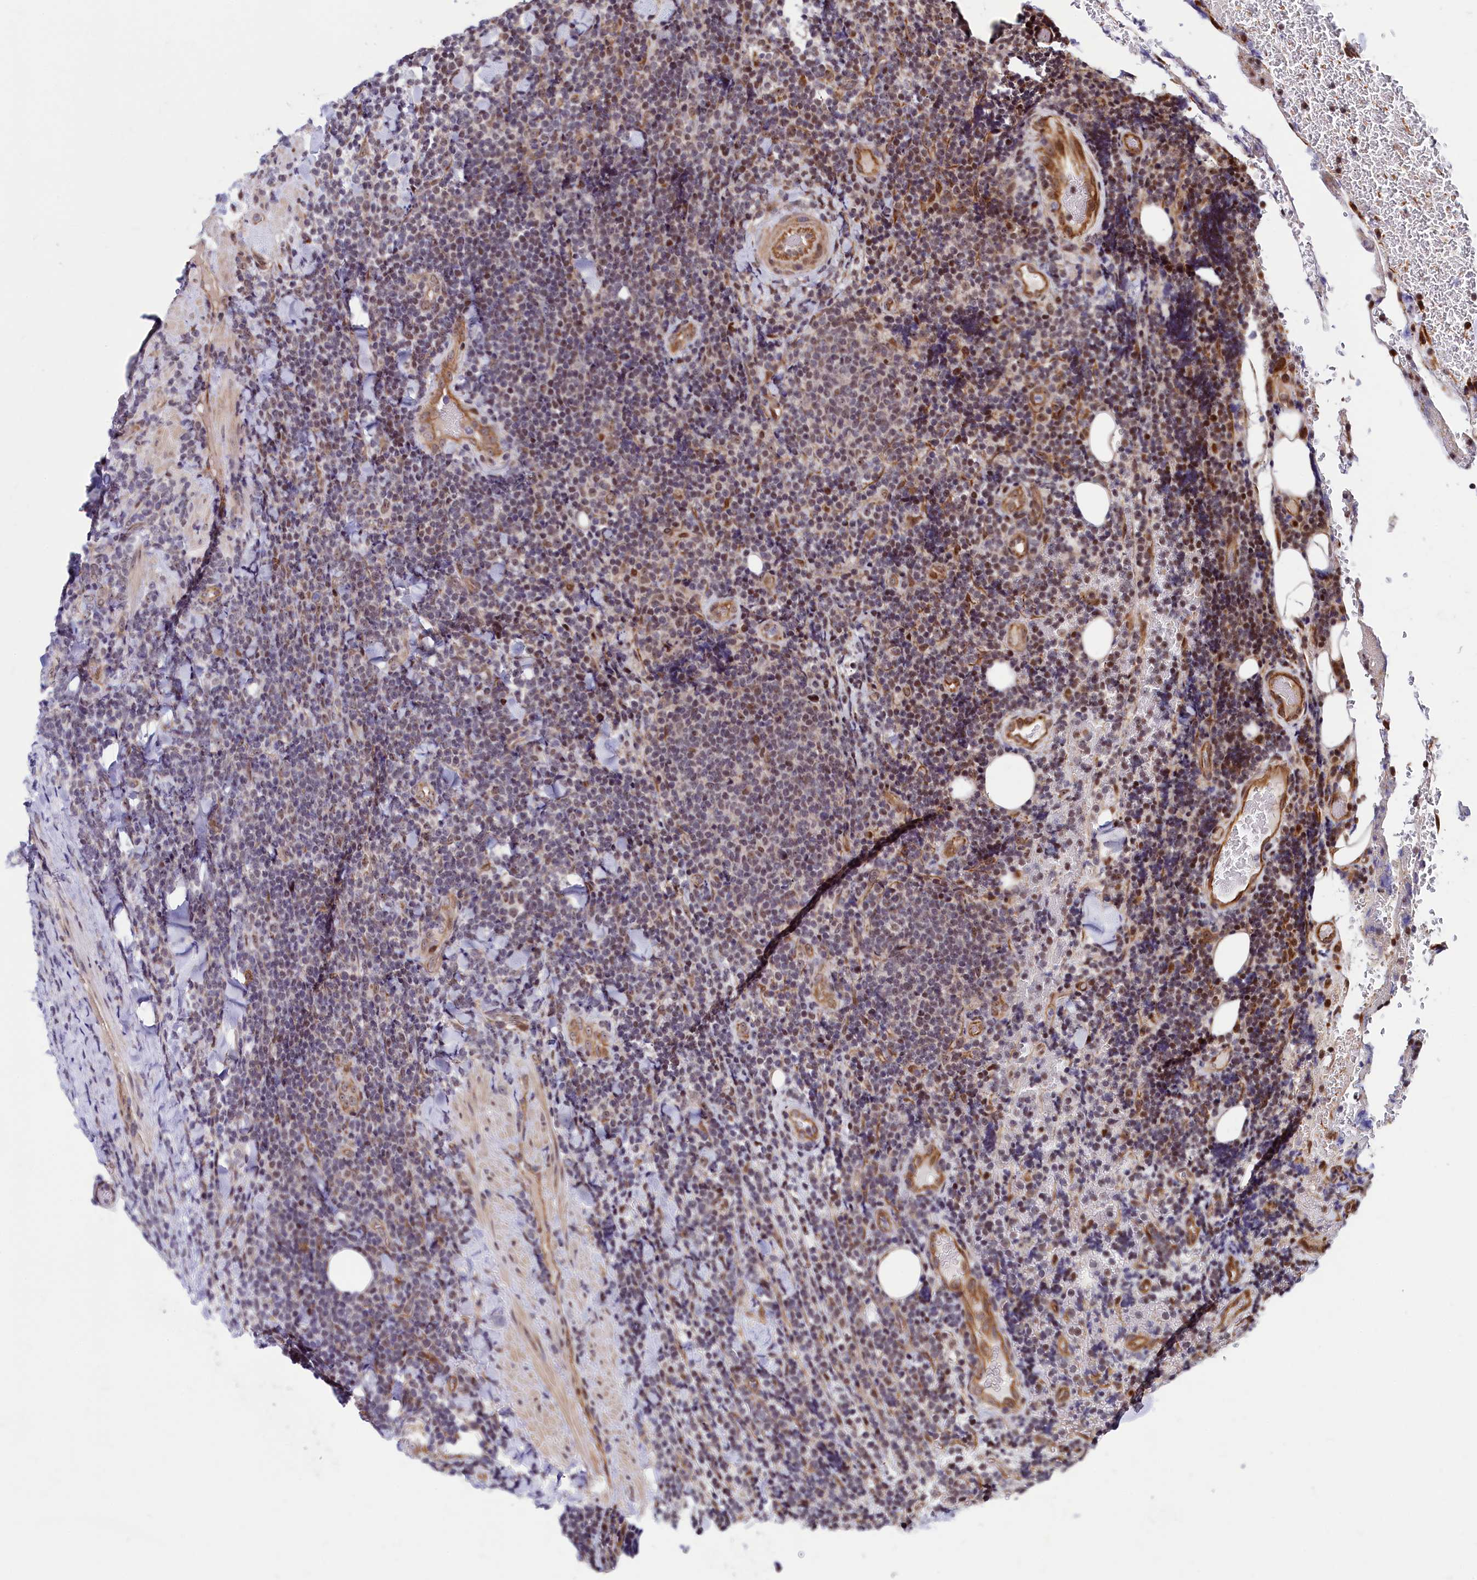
{"staining": {"intensity": "moderate", "quantity": "<25%", "location": "nuclear"}, "tissue": "lymphoma", "cell_type": "Tumor cells", "image_type": "cancer", "snomed": [{"axis": "morphology", "description": "Malignant lymphoma, non-Hodgkin's type, Low grade"}, {"axis": "topography", "description": "Lymph node"}], "caption": "About <25% of tumor cells in malignant lymphoma, non-Hodgkin's type (low-grade) display moderate nuclear protein staining as visualized by brown immunohistochemical staining.", "gene": "LEO1", "patient": {"sex": "male", "age": 66}}